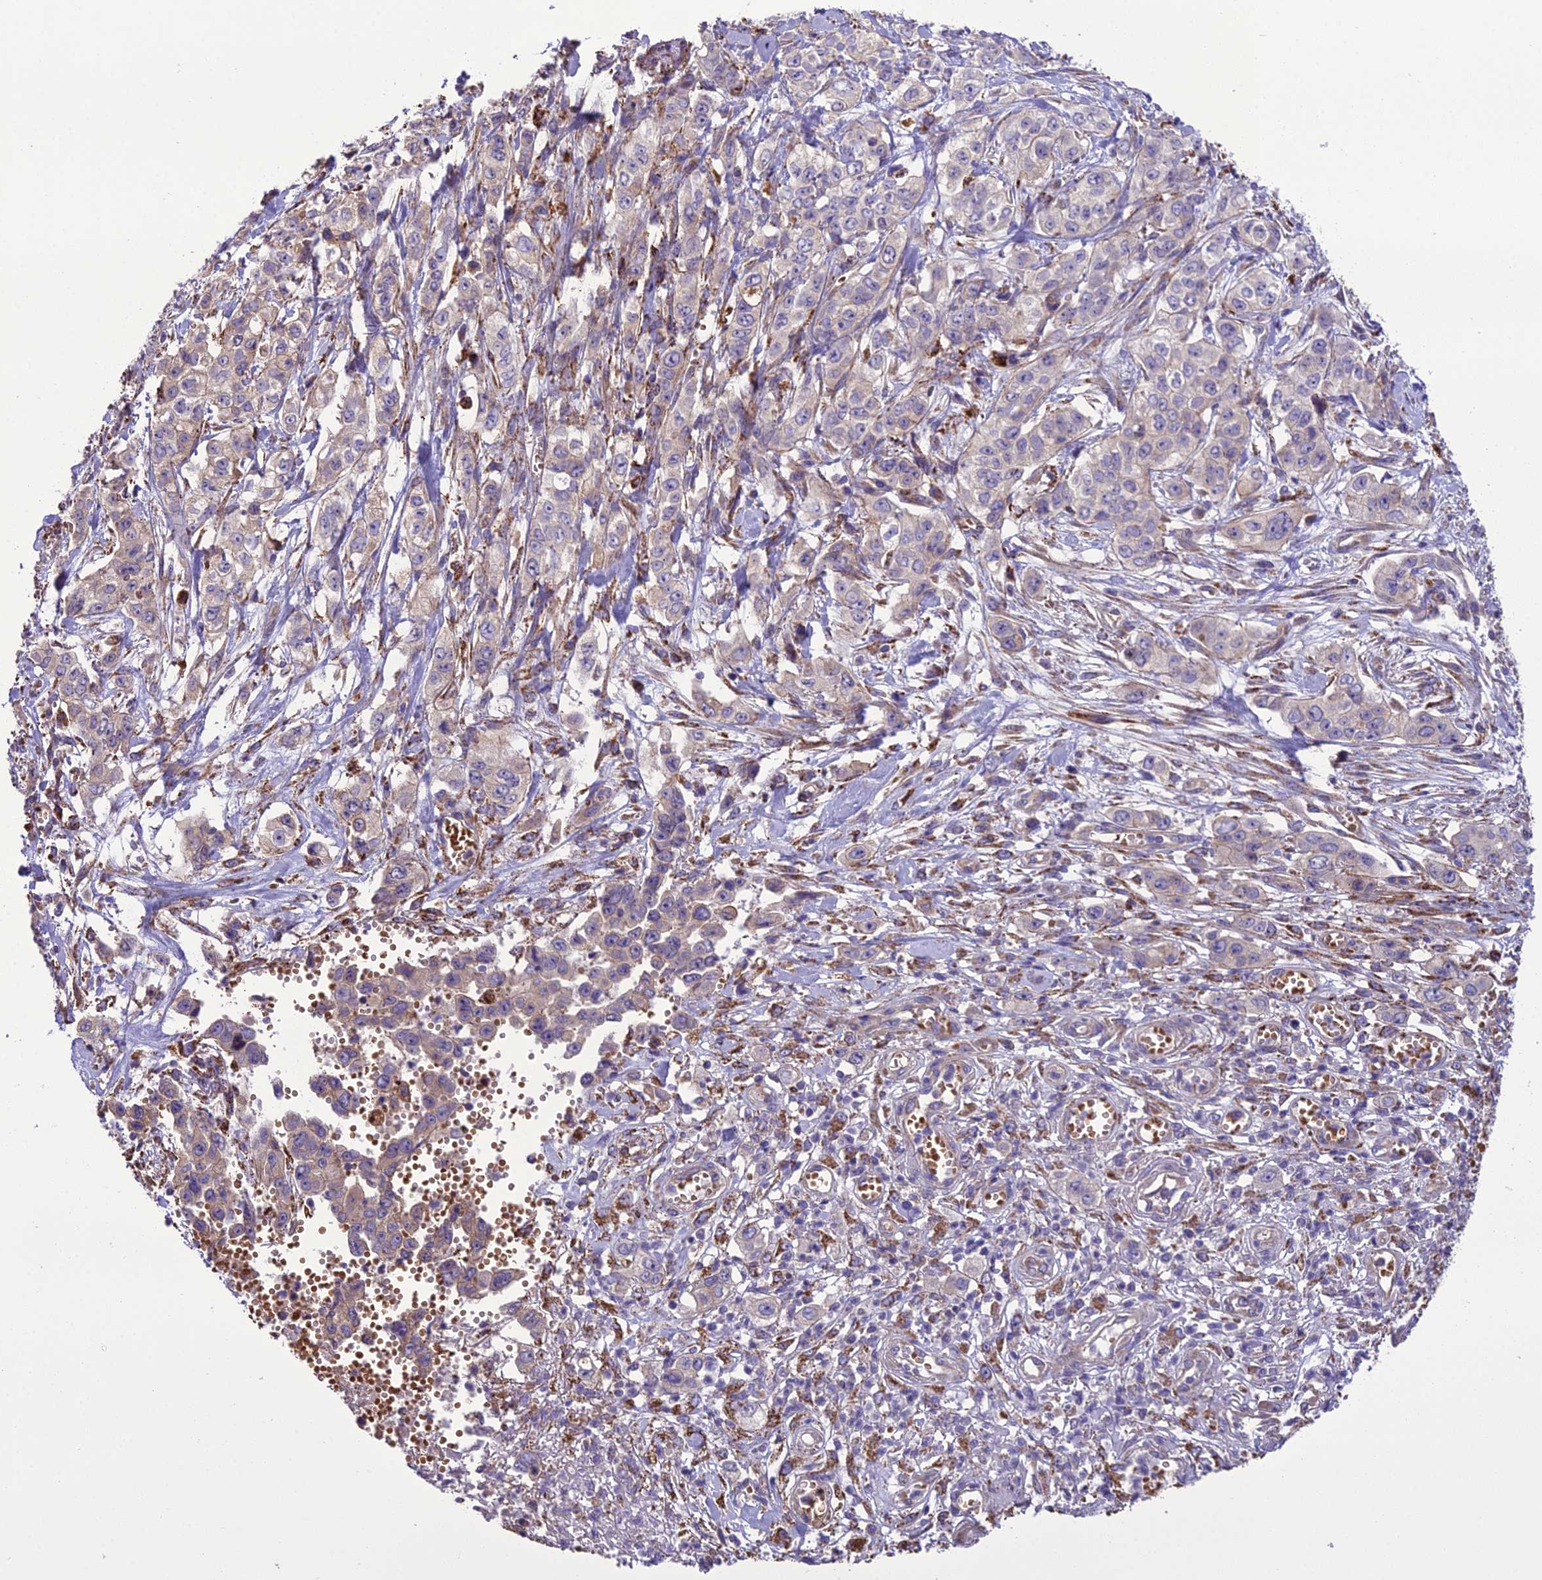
{"staining": {"intensity": "weak", "quantity": "25%-75%", "location": "cytoplasmic/membranous"}, "tissue": "stomach cancer", "cell_type": "Tumor cells", "image_type": "cancer", "snomed": [{"axis": "morphology", "description": "Adenocarcinoma, NOS"}, {"axis": "topography", "description": "Stomach, upper"}], "caption": "Human stomach cancer (adenocarcinoma) stained with a protein marker shows weak staining in tumor cells.", "gene": "TBC1D24", "patient": {"sex": "male", "age": 62}}